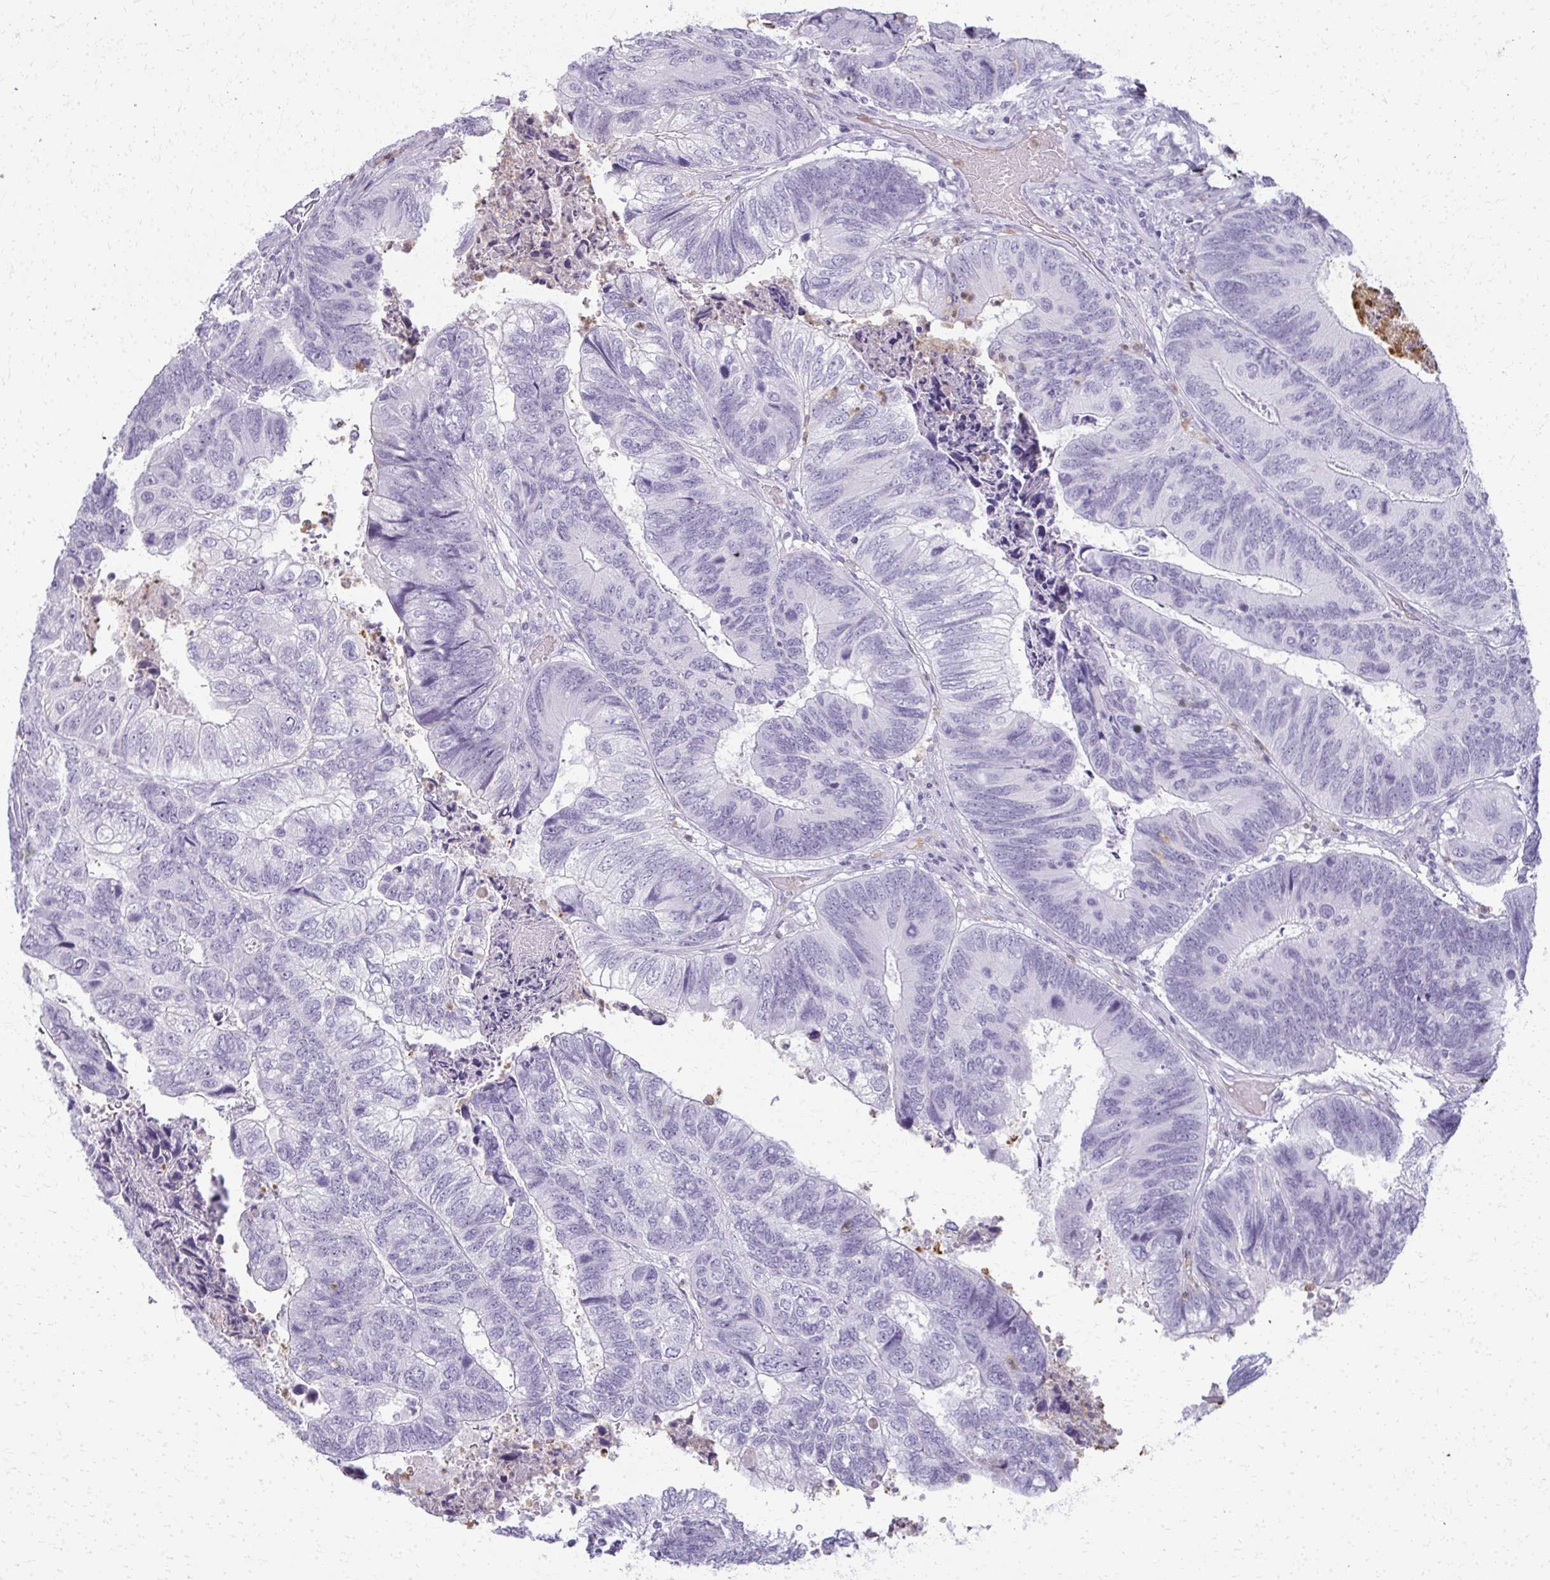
{"staining": {"intensity": "negative", "quantity": "none", "location": "none"}, "tissue": "colorectal cancer", "cell_type": "Tumor cells", "image_type": "cancer", "snomed": [{"axis": "morphology", "description": "Adenocarcinoma, NOS"}, {"axis": "topography", "description": "Colon"}], "caption": "High magnification brightfield microscopy of colorectal cancer stained with DAB (3,3'-diaminobenzidine) (brown) and counterstained with hematoxylin (blue): tumor cells show no significant expression.", "gene": "CA3", "patient": {"sex": "female", "age": 67}}